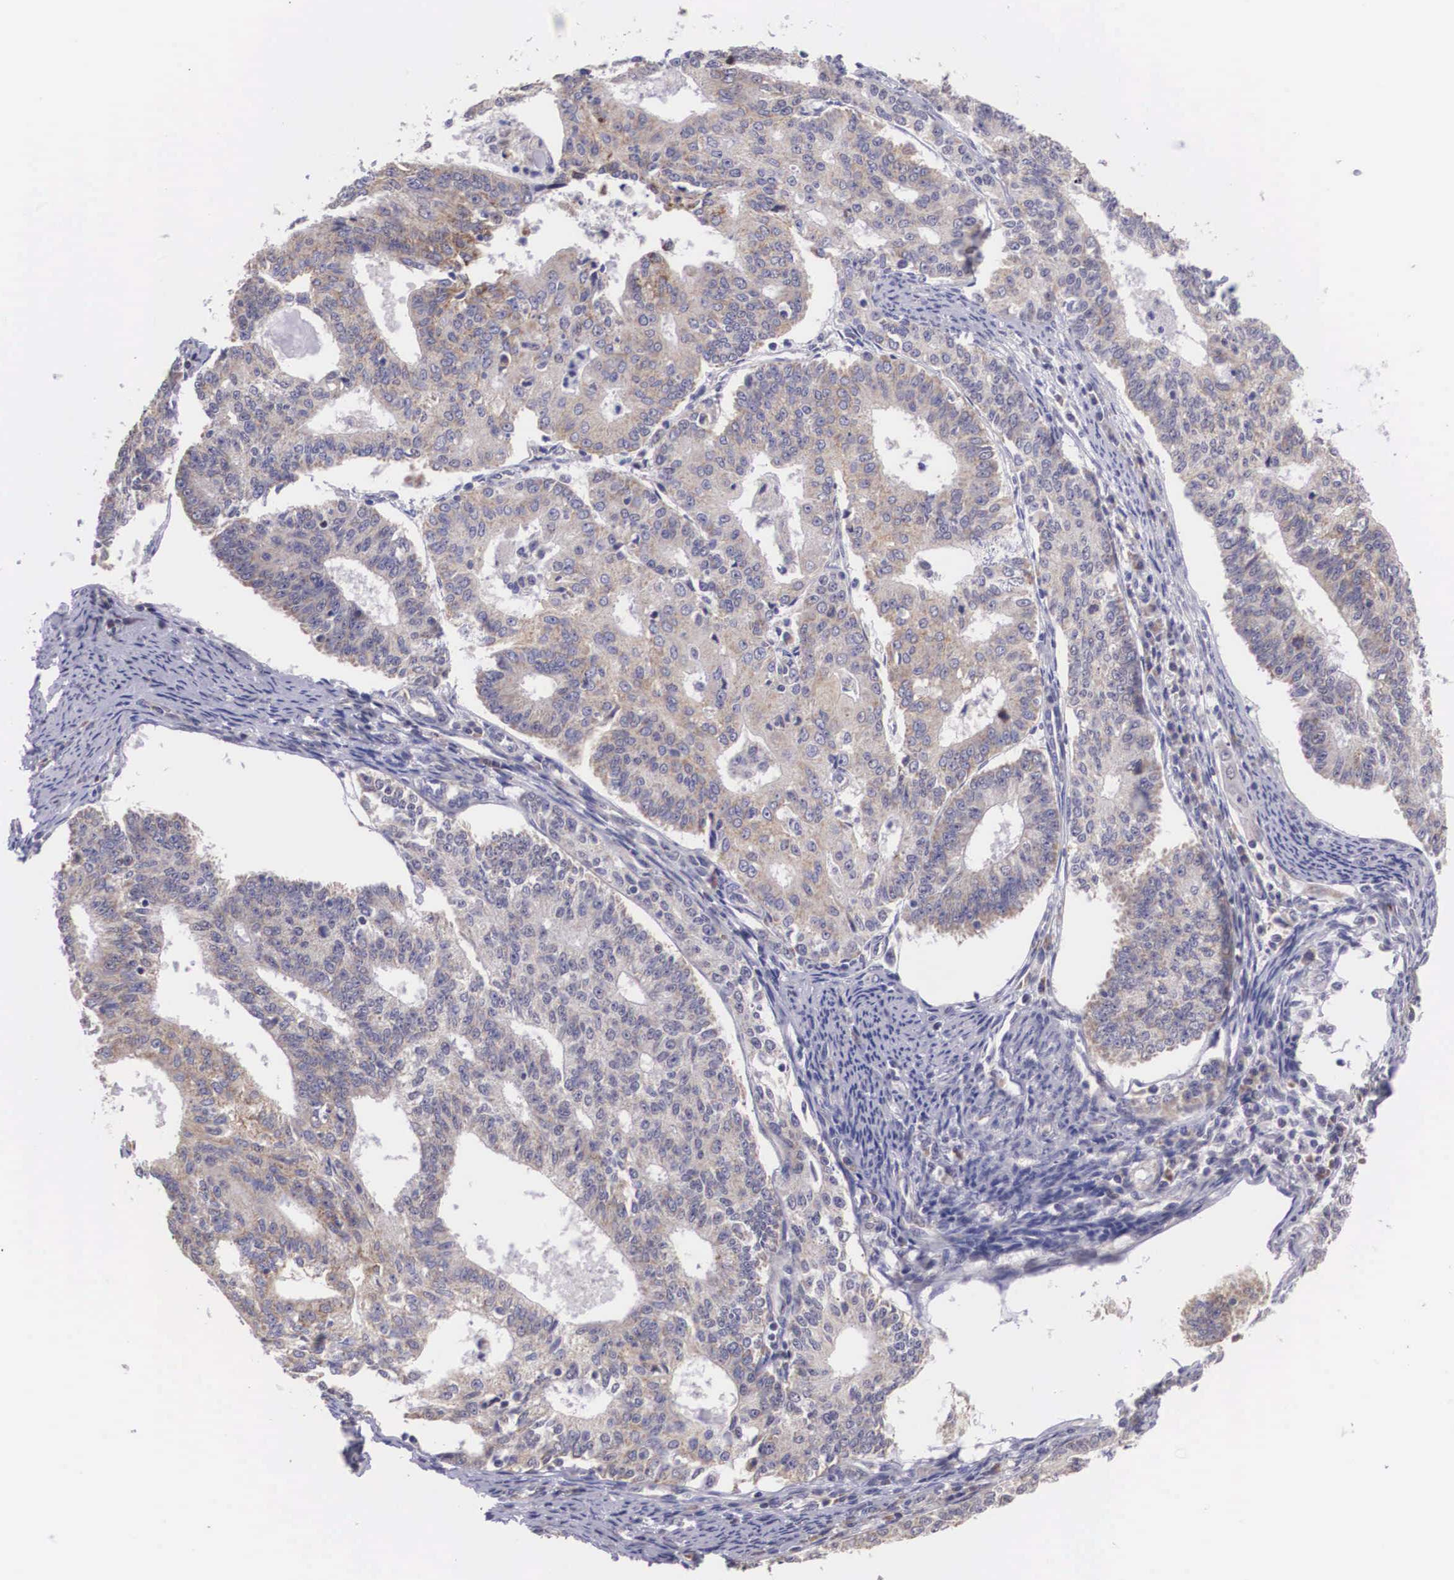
{"staining": {"intensity": "weak", "quantity": "25%-75%", "location": "cytoplasmic/membranous"}, "tissue": "endometrial cancer", "cell_type": "Tumor cells", "image_type": "cancer", "snomed": [{"axis": "morphology", "description": "Adenocarcinoma, NOS"}, {"axis": "topography", "description": "Endometrium"}], "caption": "A high-resolution histopathology image shows IHC staining of endometrial cancer, which exhibits weak cytoplasmic/membranous staining in approximately 25%-75% of tumor cells.", "gene": "ARG2", "patient": {"sex": "female", "age": 56}}